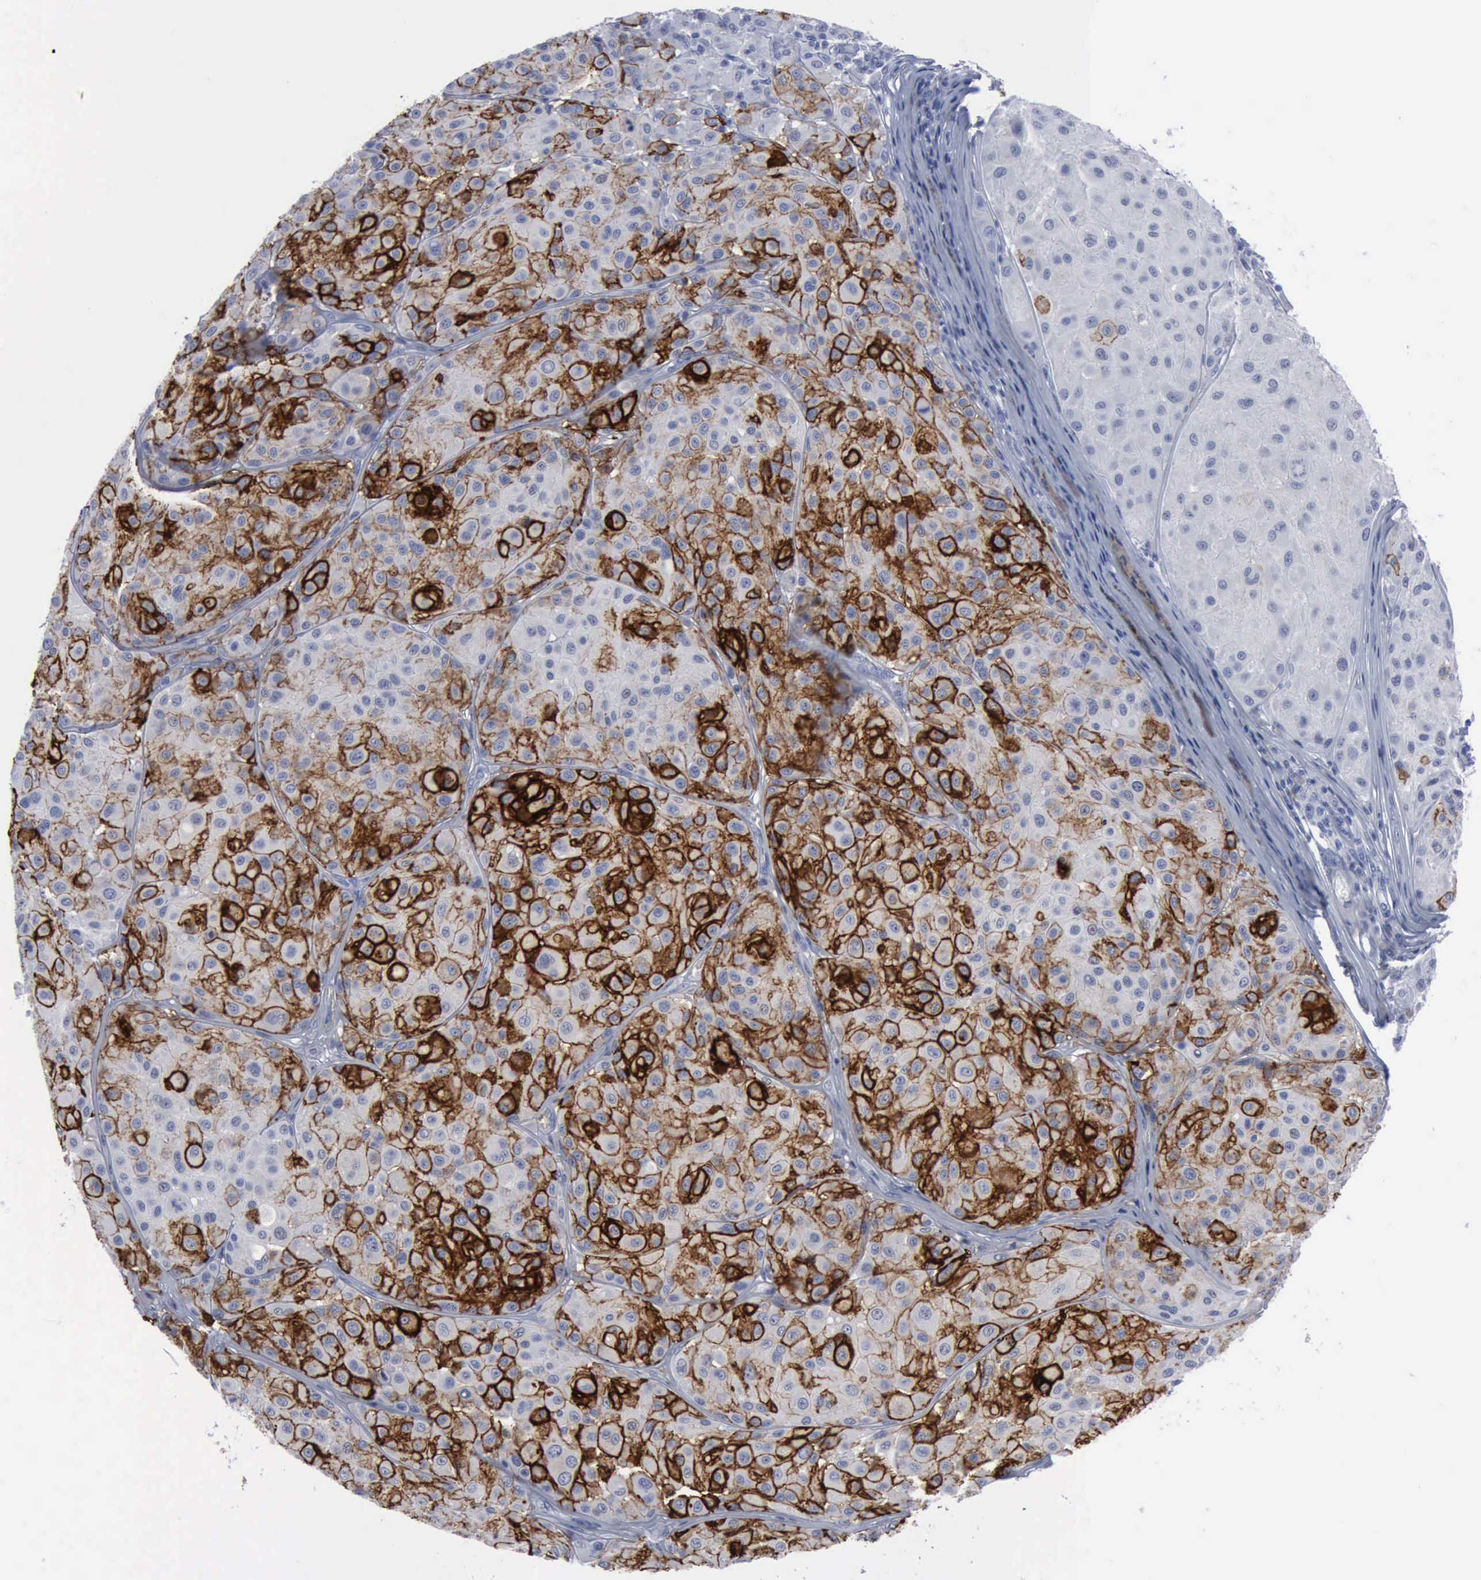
{"staining": {"intensity": "strong", "quantity": "25%-75%", "location": "cytoplasmic/membranous"}, "tissue": "melanoma", "cell_type": "Tumor cells", "image_type": "cancer", "snomed": [{"axis": "morphology", "description": "Malignant melanoma, NOS"}, {"axis": "topography", "description": "Skin"}], "caption": "A brown stain labels strong cytoplasmic/membranous positivity of a protein in melanoma tumor cells. The protein is shown in brown color, while the nuclei are stained blue.", "gene": "NGFR", "patient": {"sex": "male", "age": 36}}